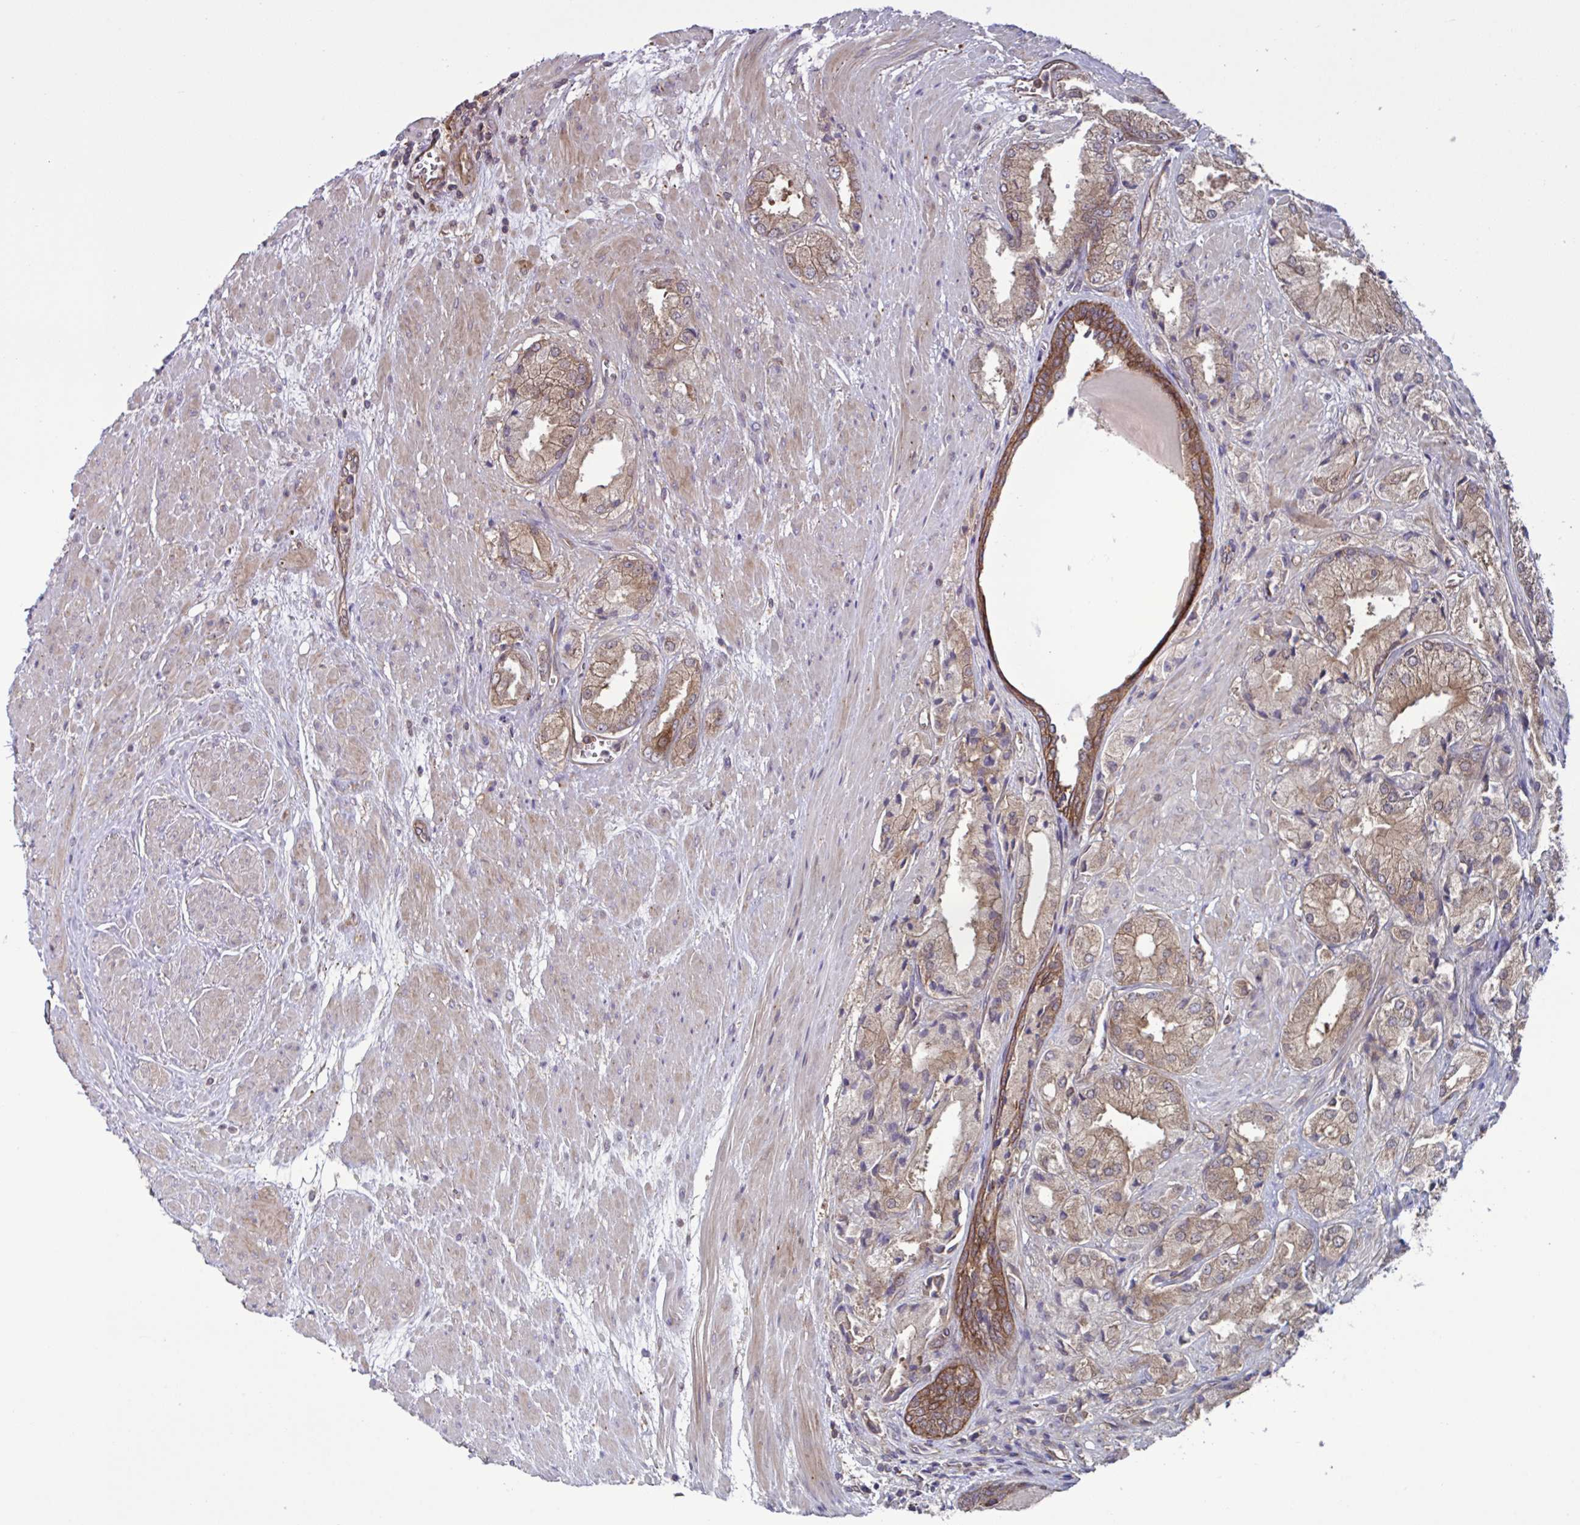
{"staining": {"intensity": "moderate", "quantity": ">75%", "location": "cytoplasmic/membranous"}, "tissue": "prostate cancer", "cell_type": "Tumor cells", "image_type": "cancer", "snomed": [{"axis": "morphology", "description": "Adenocarcinoma, High grade"}, {"axis": "topography", "description": "Prostate"}], "caption": "This photomicrograph exhibits adenocarcinoma (high-grade) (prostate) stained with immunohistochemistry to label a protein in brown. The cytoplasmic/membranous of tumor cells show moderate positivity for the protein. Nuclei are counter-stained blue.", "gene": "GLTP", "patient": {"sex": "male", "age": 68}}